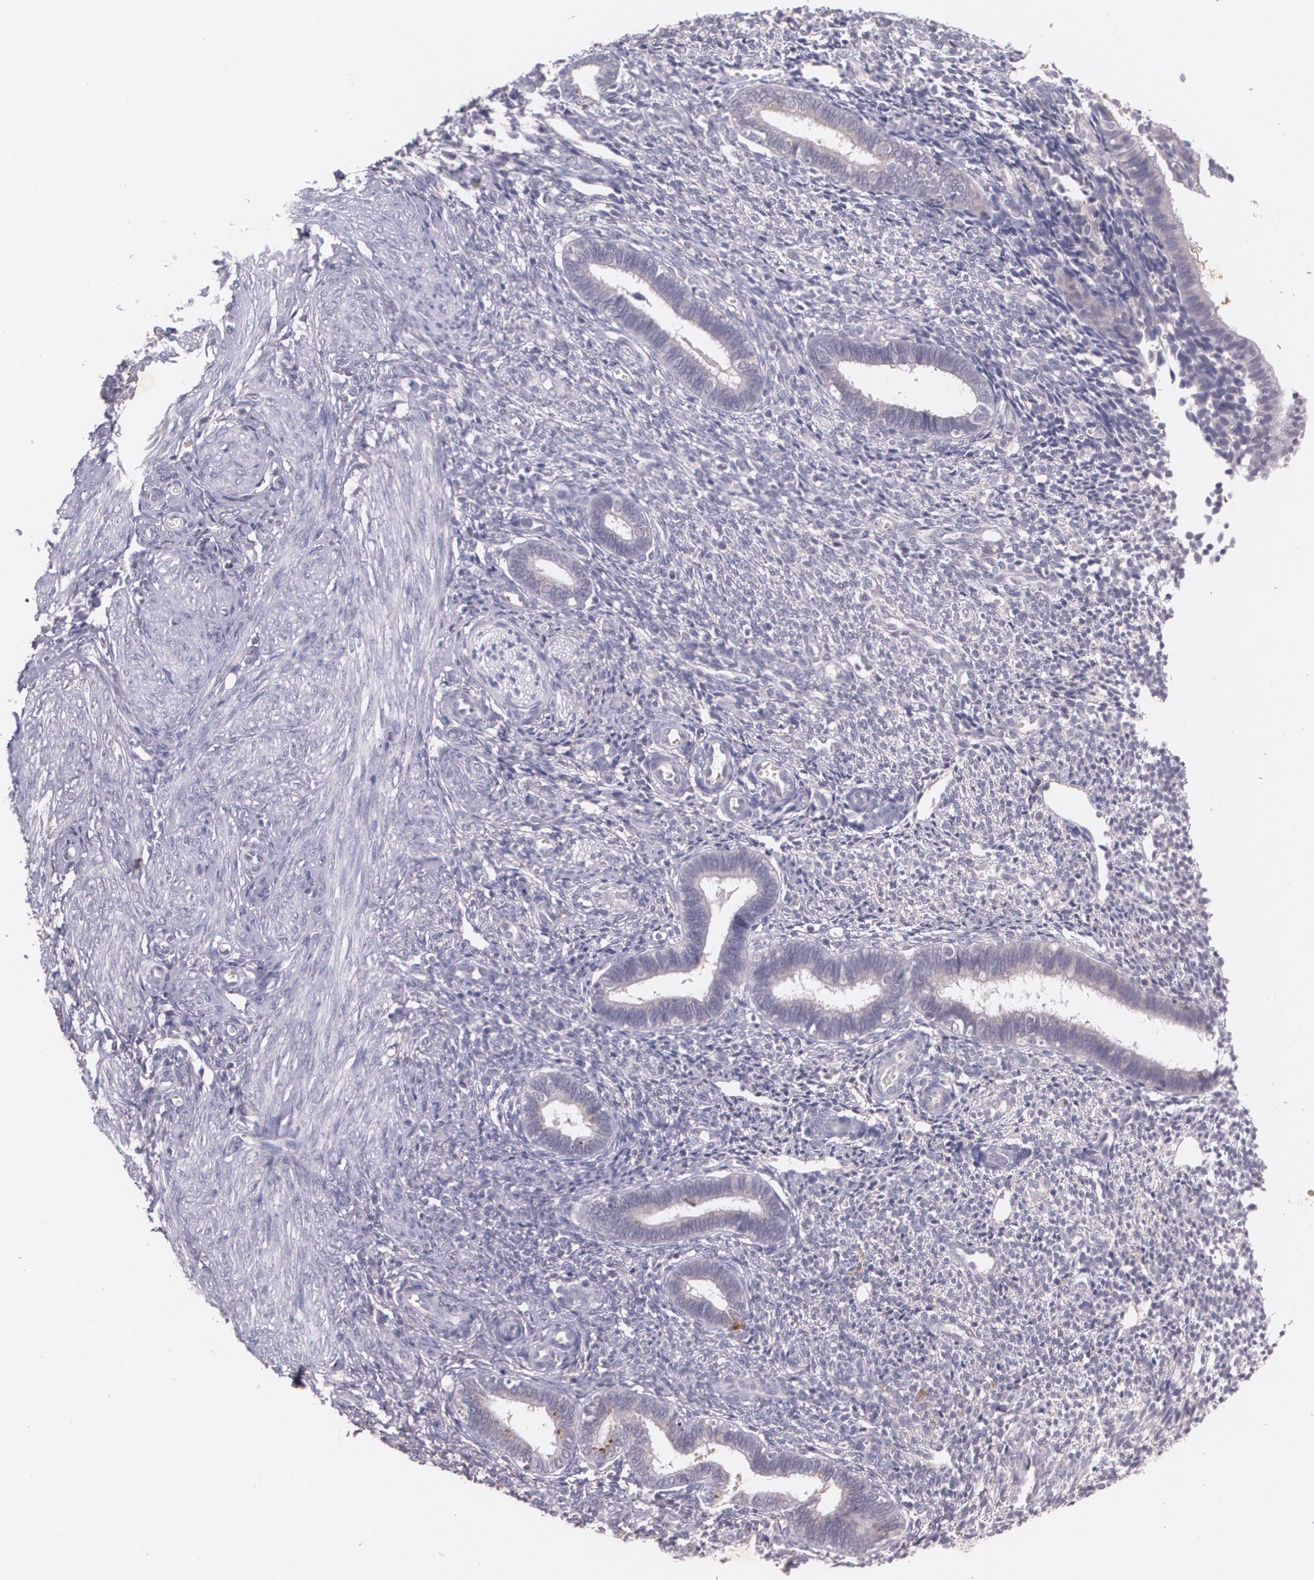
{"staining": {"intensity": "moderate", "quantity": "<25%", "location": "cytoplasmic/membranous"}, "tissue": "endometrium", "cell_type": "Cells in endometrial stroma", "image_type": "normal", "snomed": [{"axis": "morphology", "description": "Normal tissue, NOS"}, {"axis": "topography", "description": "Endometrium"}], "caption": "Immunohistochemistry (IHC) (DAB) staining of normal human endometrium reveals moderate cytoplasmic/membranous protein staining in approximately <25% of cells in endometrial stroma. The staining was performed using DAB (3,3'-diaminobenzidine), with brown indicating positive protein expression. Nuclei are stained blue with hematoxylin.", "gene": "TM4SF1", "patient": {"sex": "female", "age": 27}}